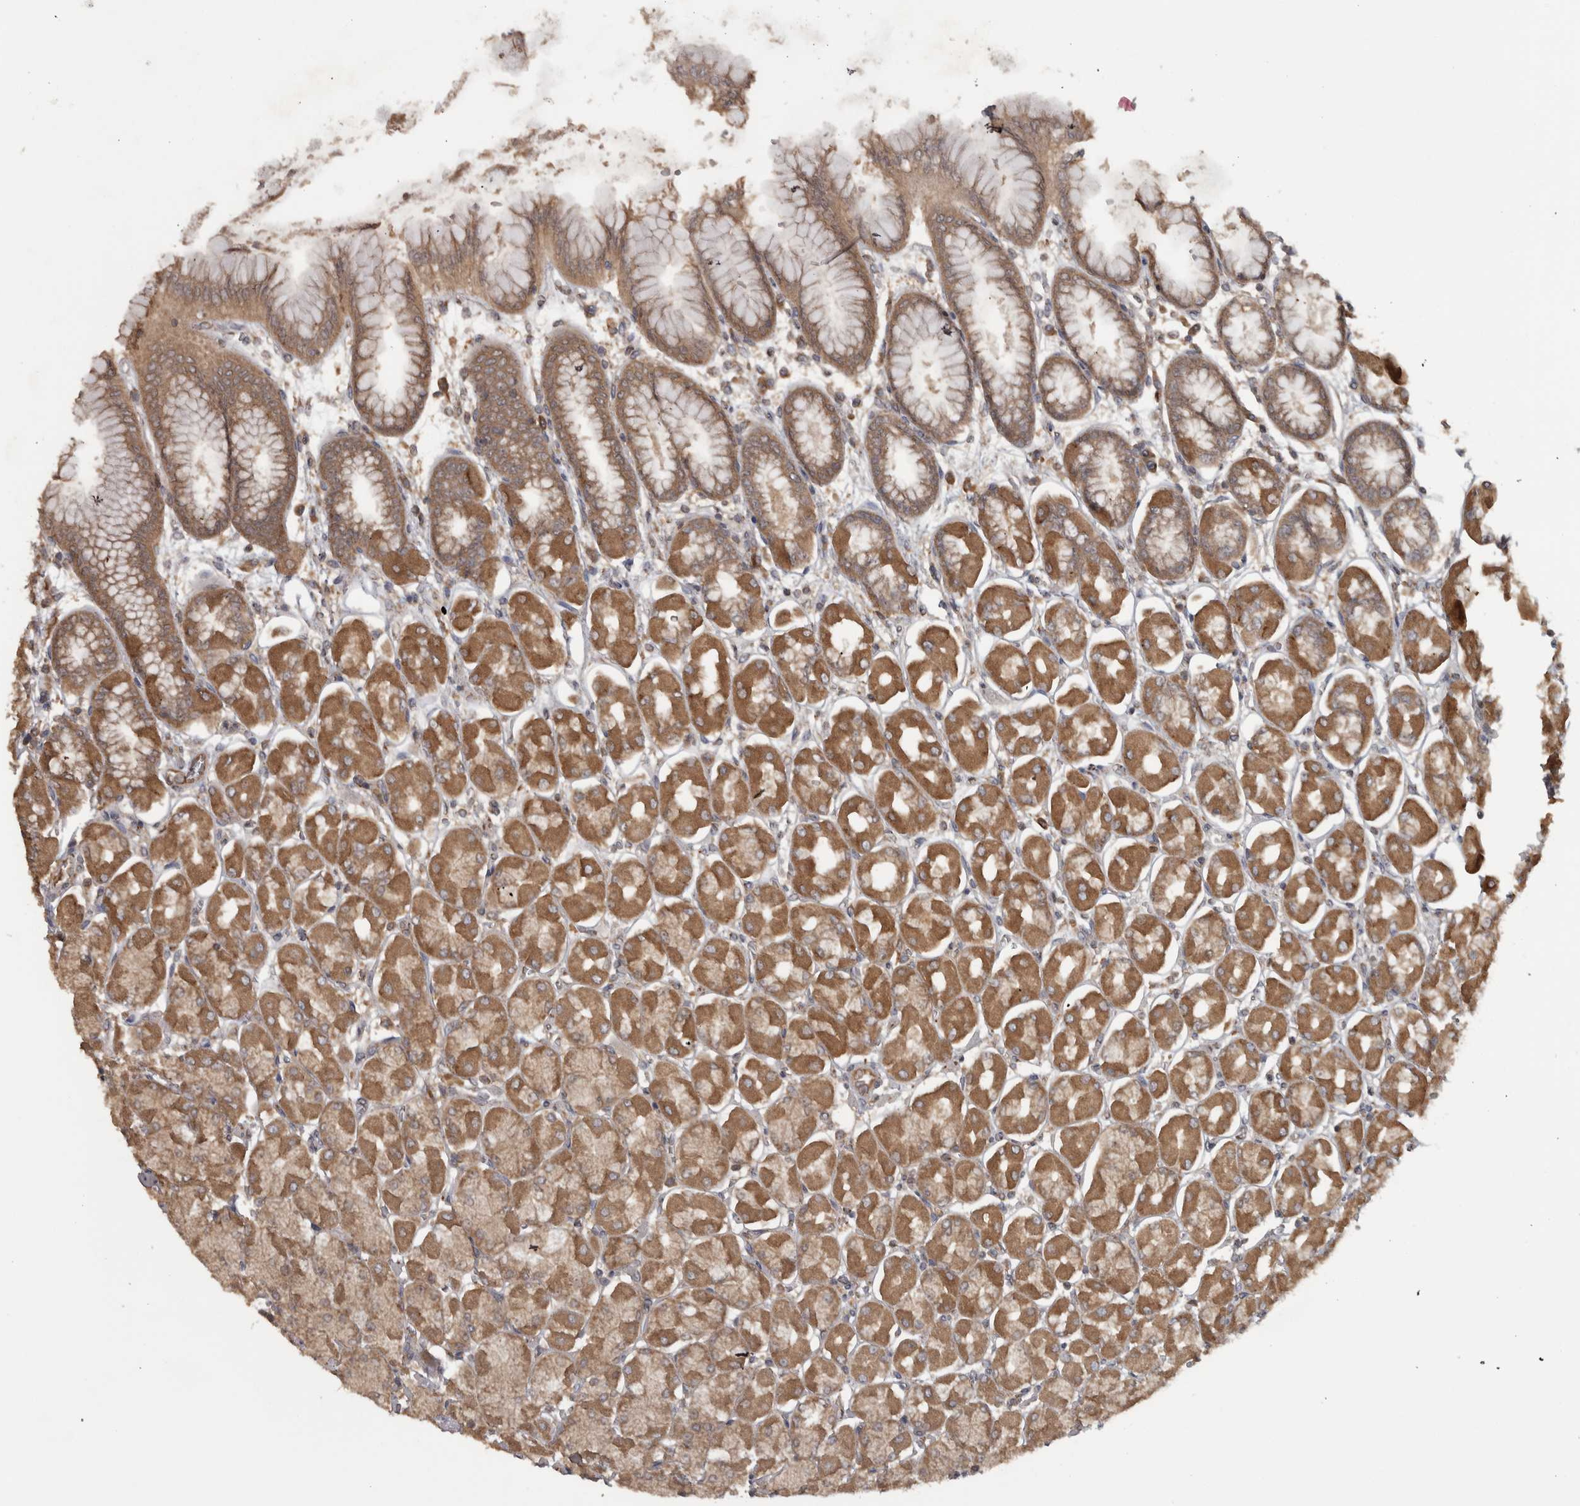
{"staining": {"intensity": "moderate", "quantity": ">75%", "location": "cytoplasmic/membranous"}, "tissue": "stomach", "cell_type": "Glandular cells", "image_type": "normal", "snomed": [{"axis": "morphology", "description": "Normal tissue, NOS"}, {"axis": "topography", "description": "Stomach, upper"}], "caption": "Immunohistochemistry image of unremarkable stomach: human stomach stained using immunohistochemistry (IHC) demonstrates medium levels of moderate protein expression localized specifically in the cytoplasmic/membranous of glandular cells, appearing as a cytoplasmic/membranous brown color.", "gene": "MICU3", "patient": {"sex": "female", "age": 56}}